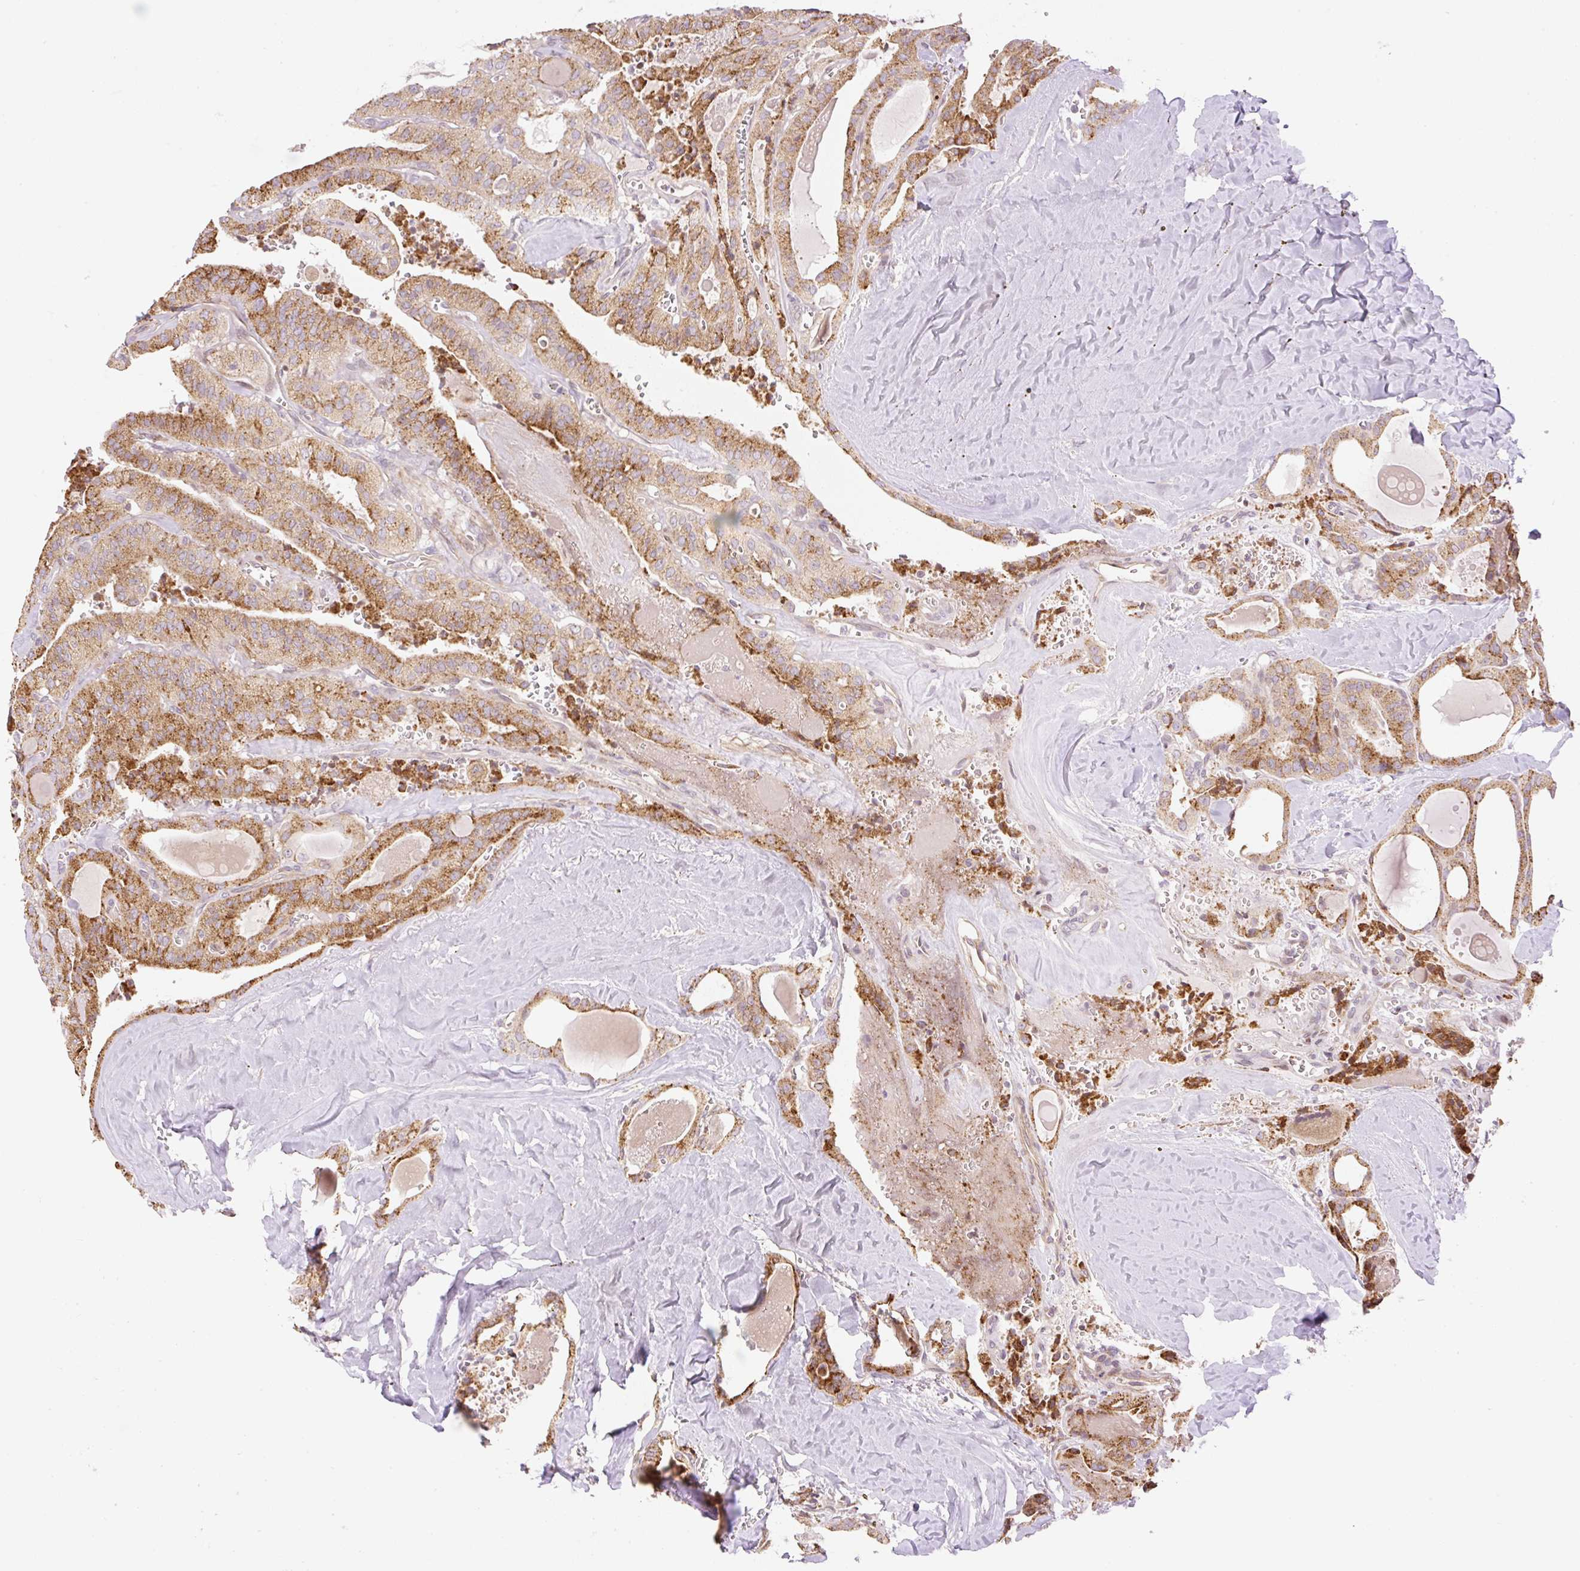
{"staining": {"intensity": "strong", "quantity": ">75%", "location": "cytoplasmic/membranous"}, "tissue": "thyroid cancer", "cell_type": "Tumor cells", "image_type": "cancer", "snomed": [{"axis": "morphology", "description": "Papillary adenocarcinoma, NOS"}, {"axis": "topography", "description": "Thyroid gland"}], "caption": "Strong cytoplasmic/membranous expression for a protein is appreciated in about >75% of tumor cells of papillary adenocarcinoma (thyroid) using immunohistochemistry (IHC).", "gene": "ZNF394", "patient": {"sex": "male", "age": 52}}